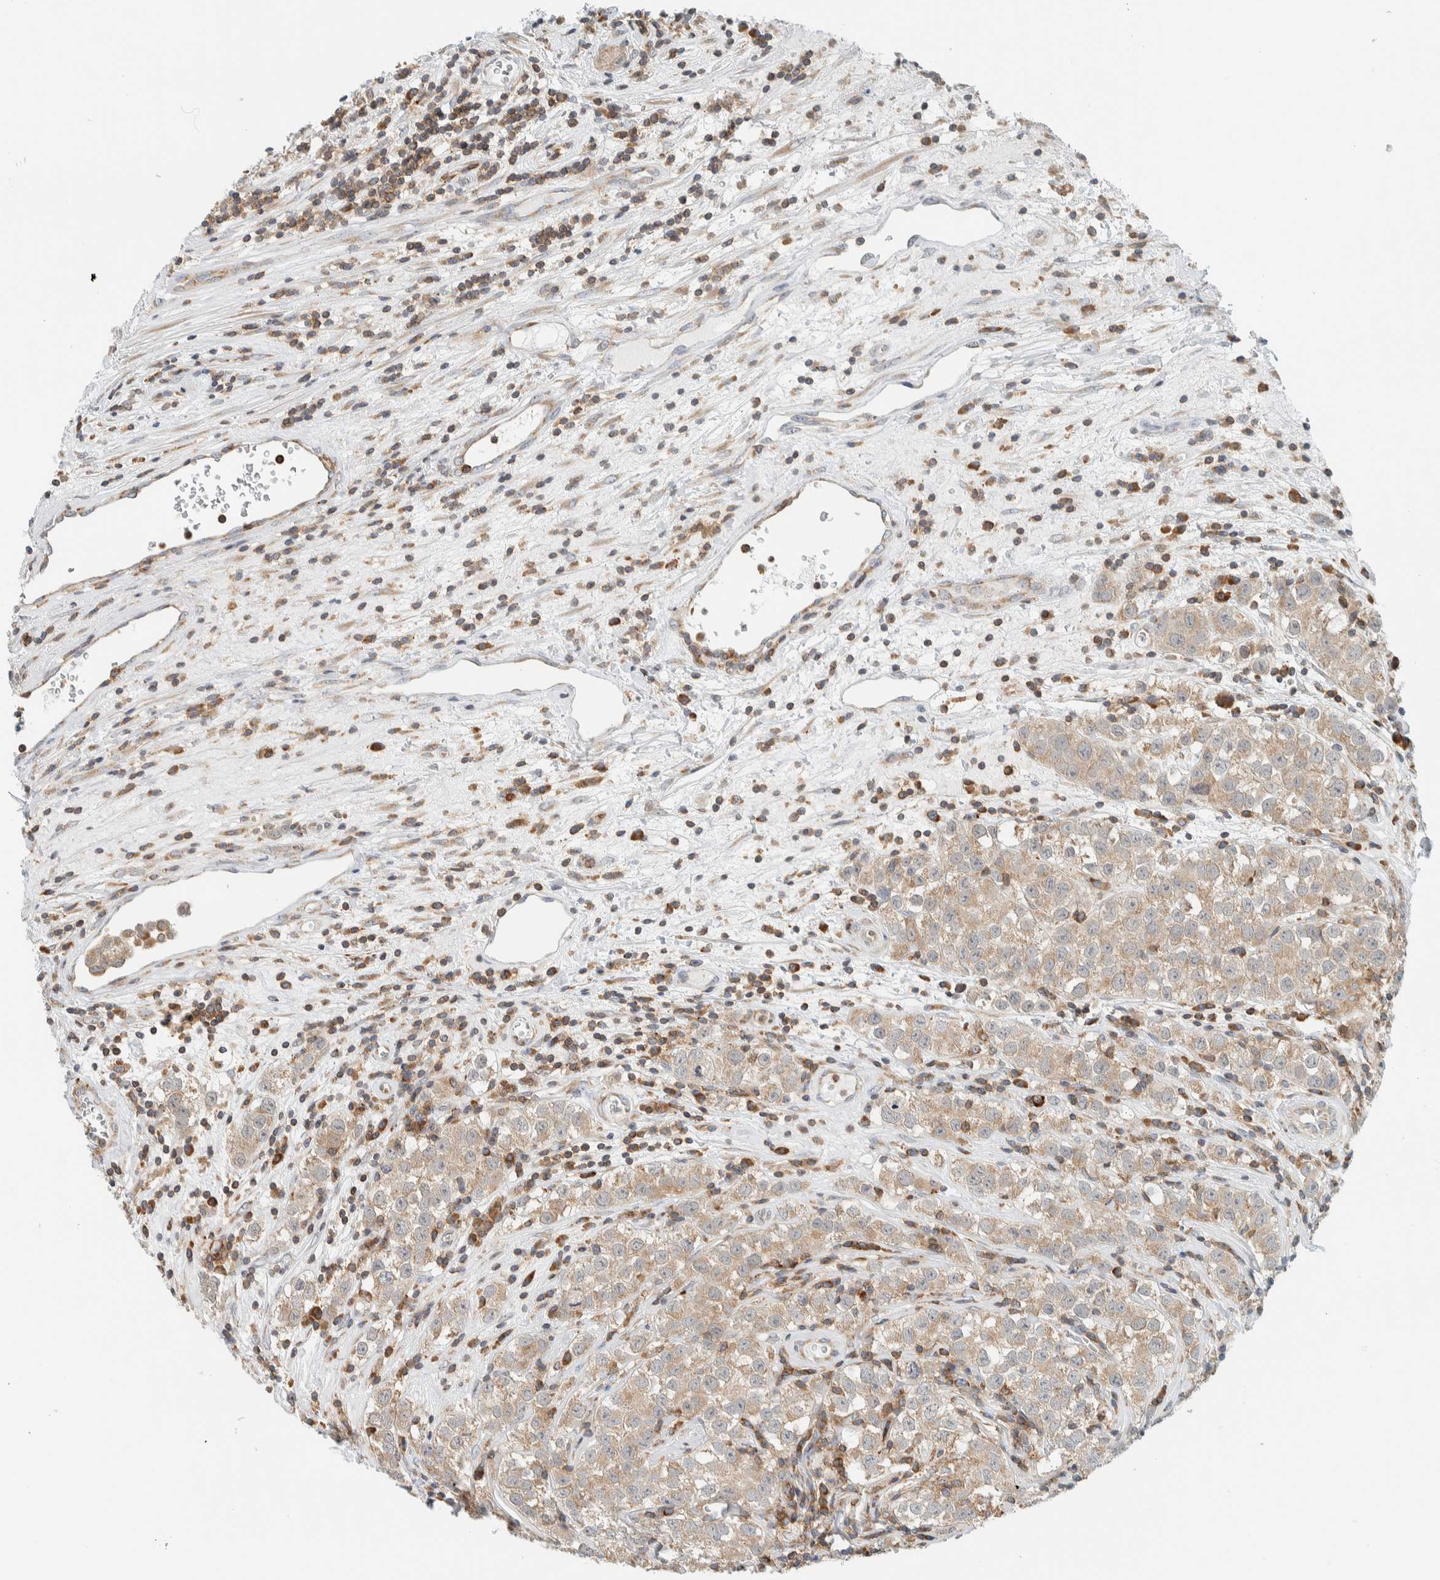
{"staining": {"intensity": "weak", "quantity": "25%-75%", "location": "cytoplasmic/membranous"}, "tissue": "testis cancer", "cell_type": "Tumor cells", "image_type": "cancer", "snomed": [{"axis": "morphology", "description": "Seminoma, NOS"}, {"axis": "morphology", "description": "Carcinoma, Embryonal, NOS"}, {"axis": "topography", "description": "Testis"}], "caption": "Weak cytoplasmic/membranous expression is present in about 25%-75% of tumor cells in testis cancer.", "gene": "CCDC57", "patient": {"sex": "male", "age": 43}}